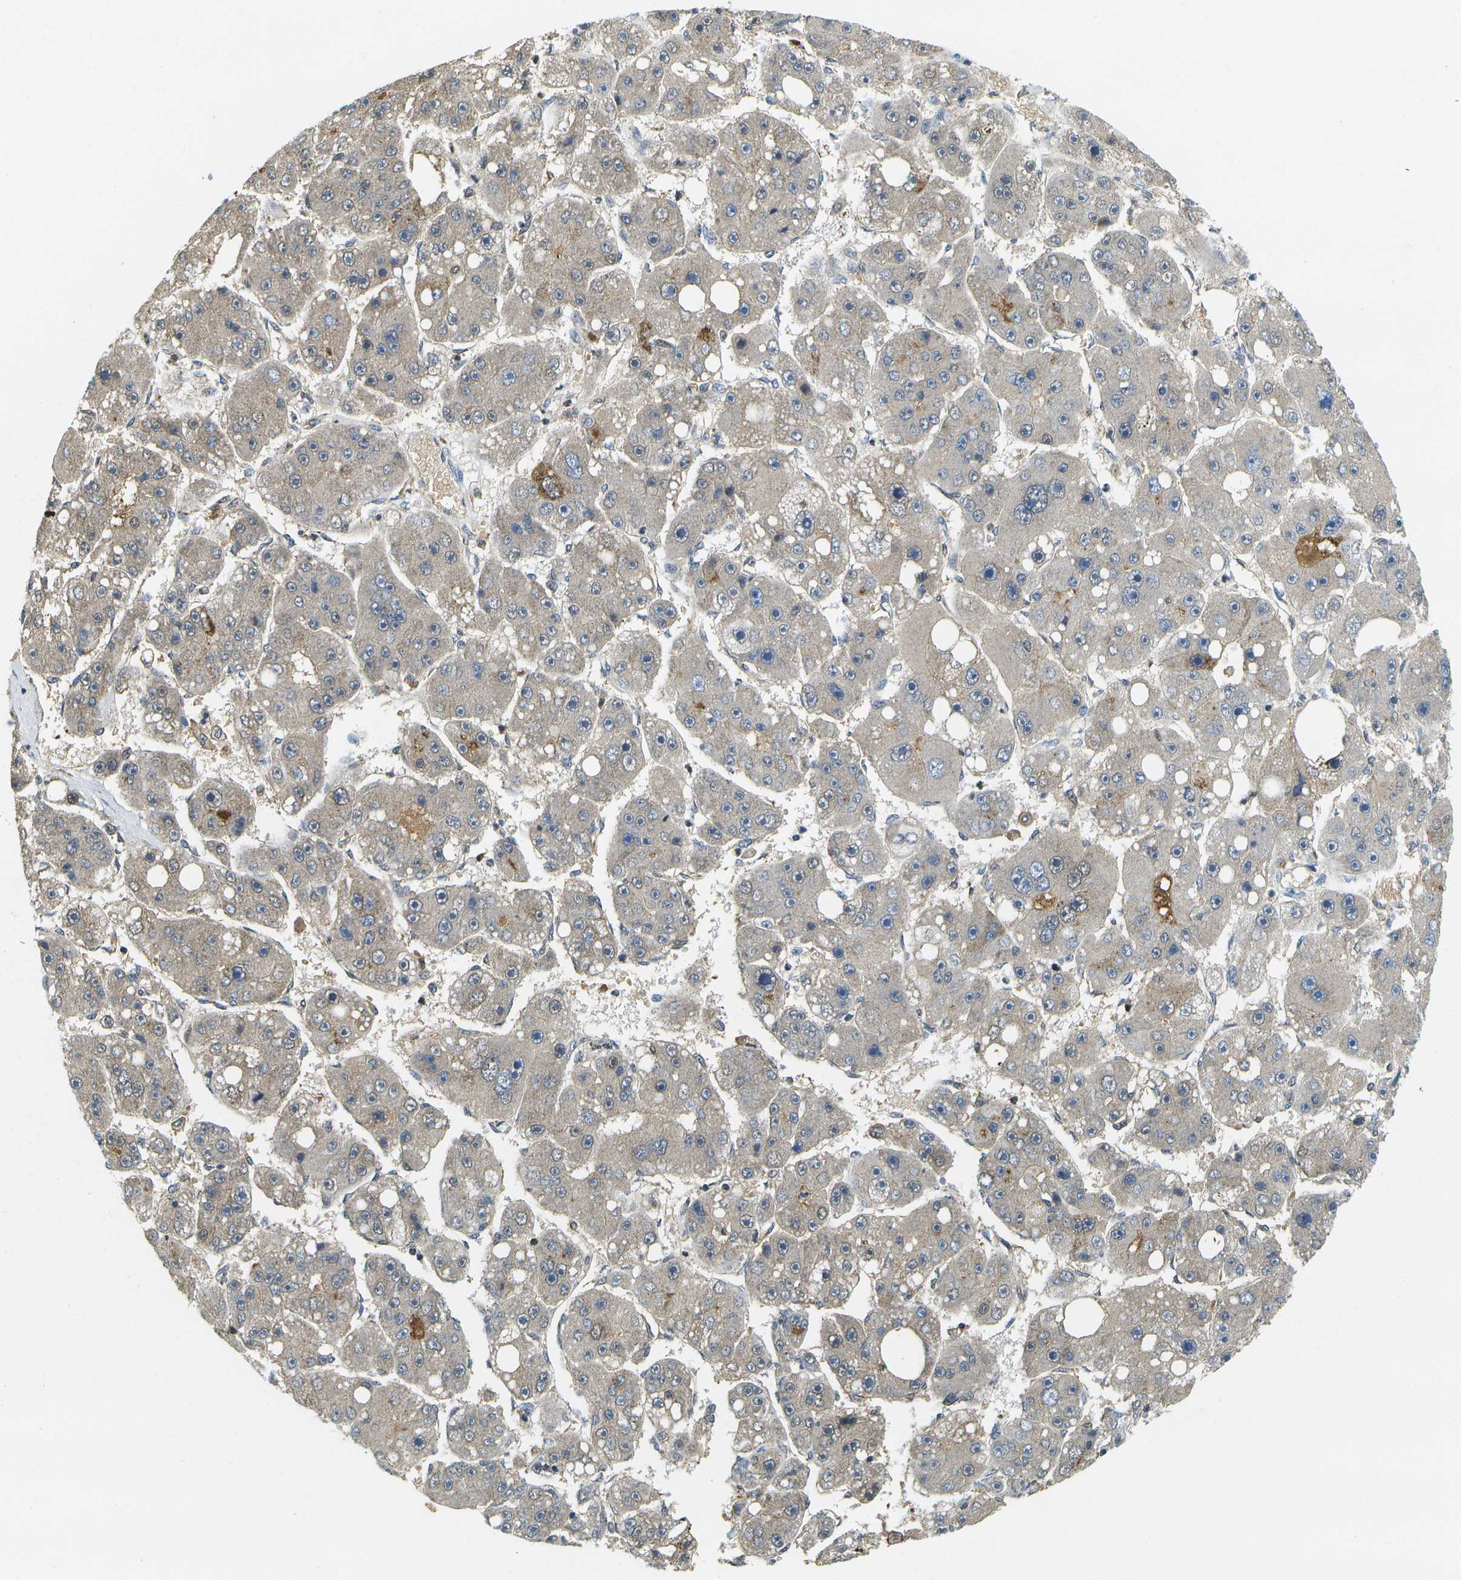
{"staining": {"intensity": "weak", "quantity": ">75%", "location": "cytoplasmic/membranous"}, "tissue": "liver cancer", "cell_type": "Tumor cells", "image_type": "cancer", "snomed": [{"axis": "morphology", "description": "Carcinoma, Hepatocellular, NOS"}, {"axis": "topography", "description": "Liver"}], "caption": "An immunohistochemistry (IHC) photomicrograph of neoplastic tissue is shown. Protein staining in brown labels weak cytoplasmic/membranous positivity in hepatocellular carcinoma (liver) within tumor cells.", "gene": "SERPINA1", "patient": {"sex": "female", "age": 61}}